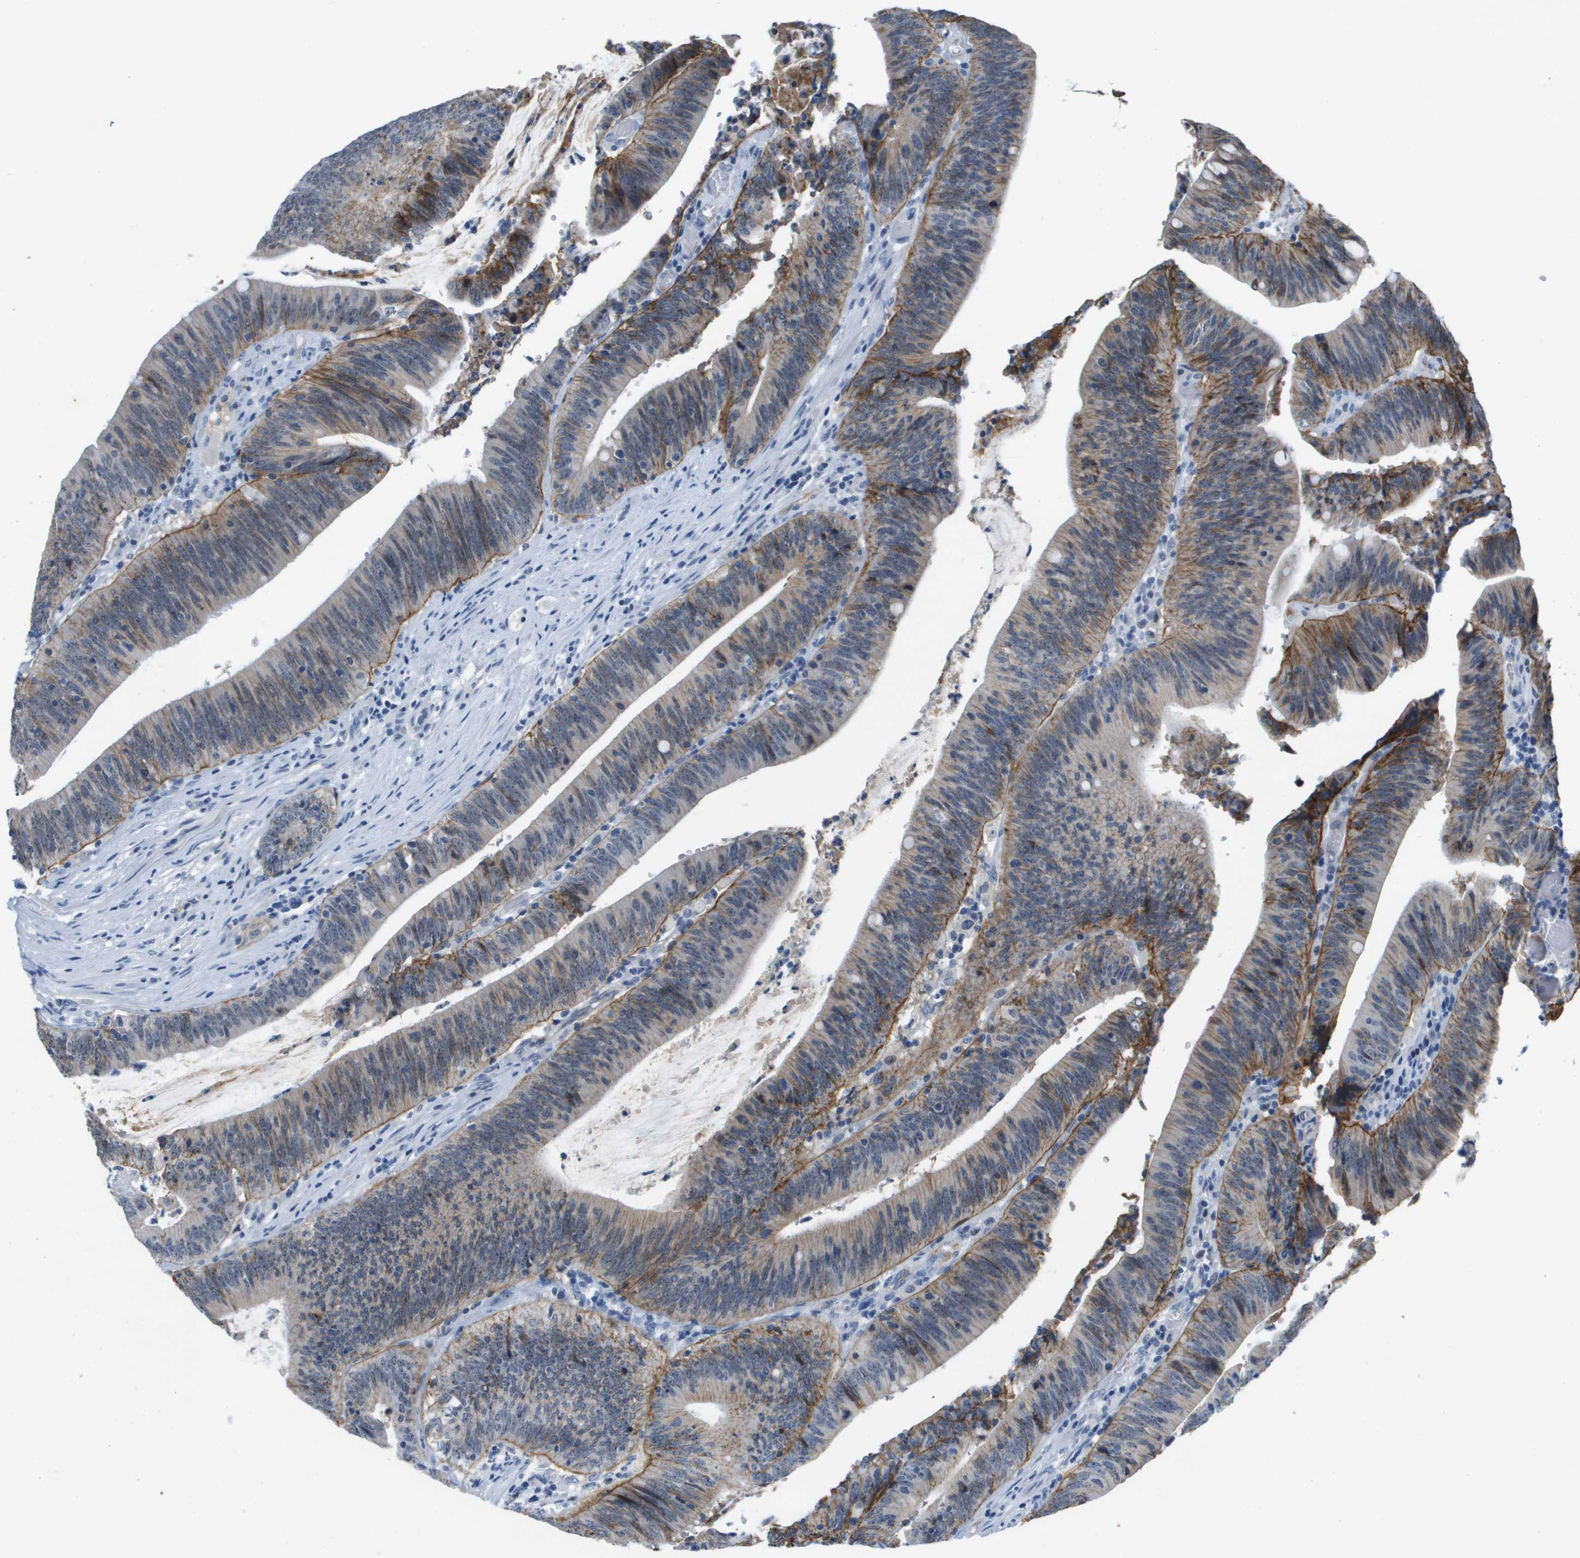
{"staining": {"intensity": "moderate", "quantity": ">75%", "location": "cytoplasmic/membranous"}, "tissue": "colorectal cancer", "cell_type": "Tumor cells", "image_type": "cancer", "snomed": [{"axis": "morphology", "description": "Normal tissue, NOS"}, {"axis": "morphology", "description": "Adenocarcinoma, NOS"}, {"axis": "topography", "description": "Rectum"}], "caption": "Immunohistochemistry histopathology image of colorectal cancer stained for a protein (brown), which displays medium levels of moderate cytoplasmic/membranous expression in about >75% of tumor cells.", "gene": "ITGA6", "patient": {"sex": "female", "age": 66}}